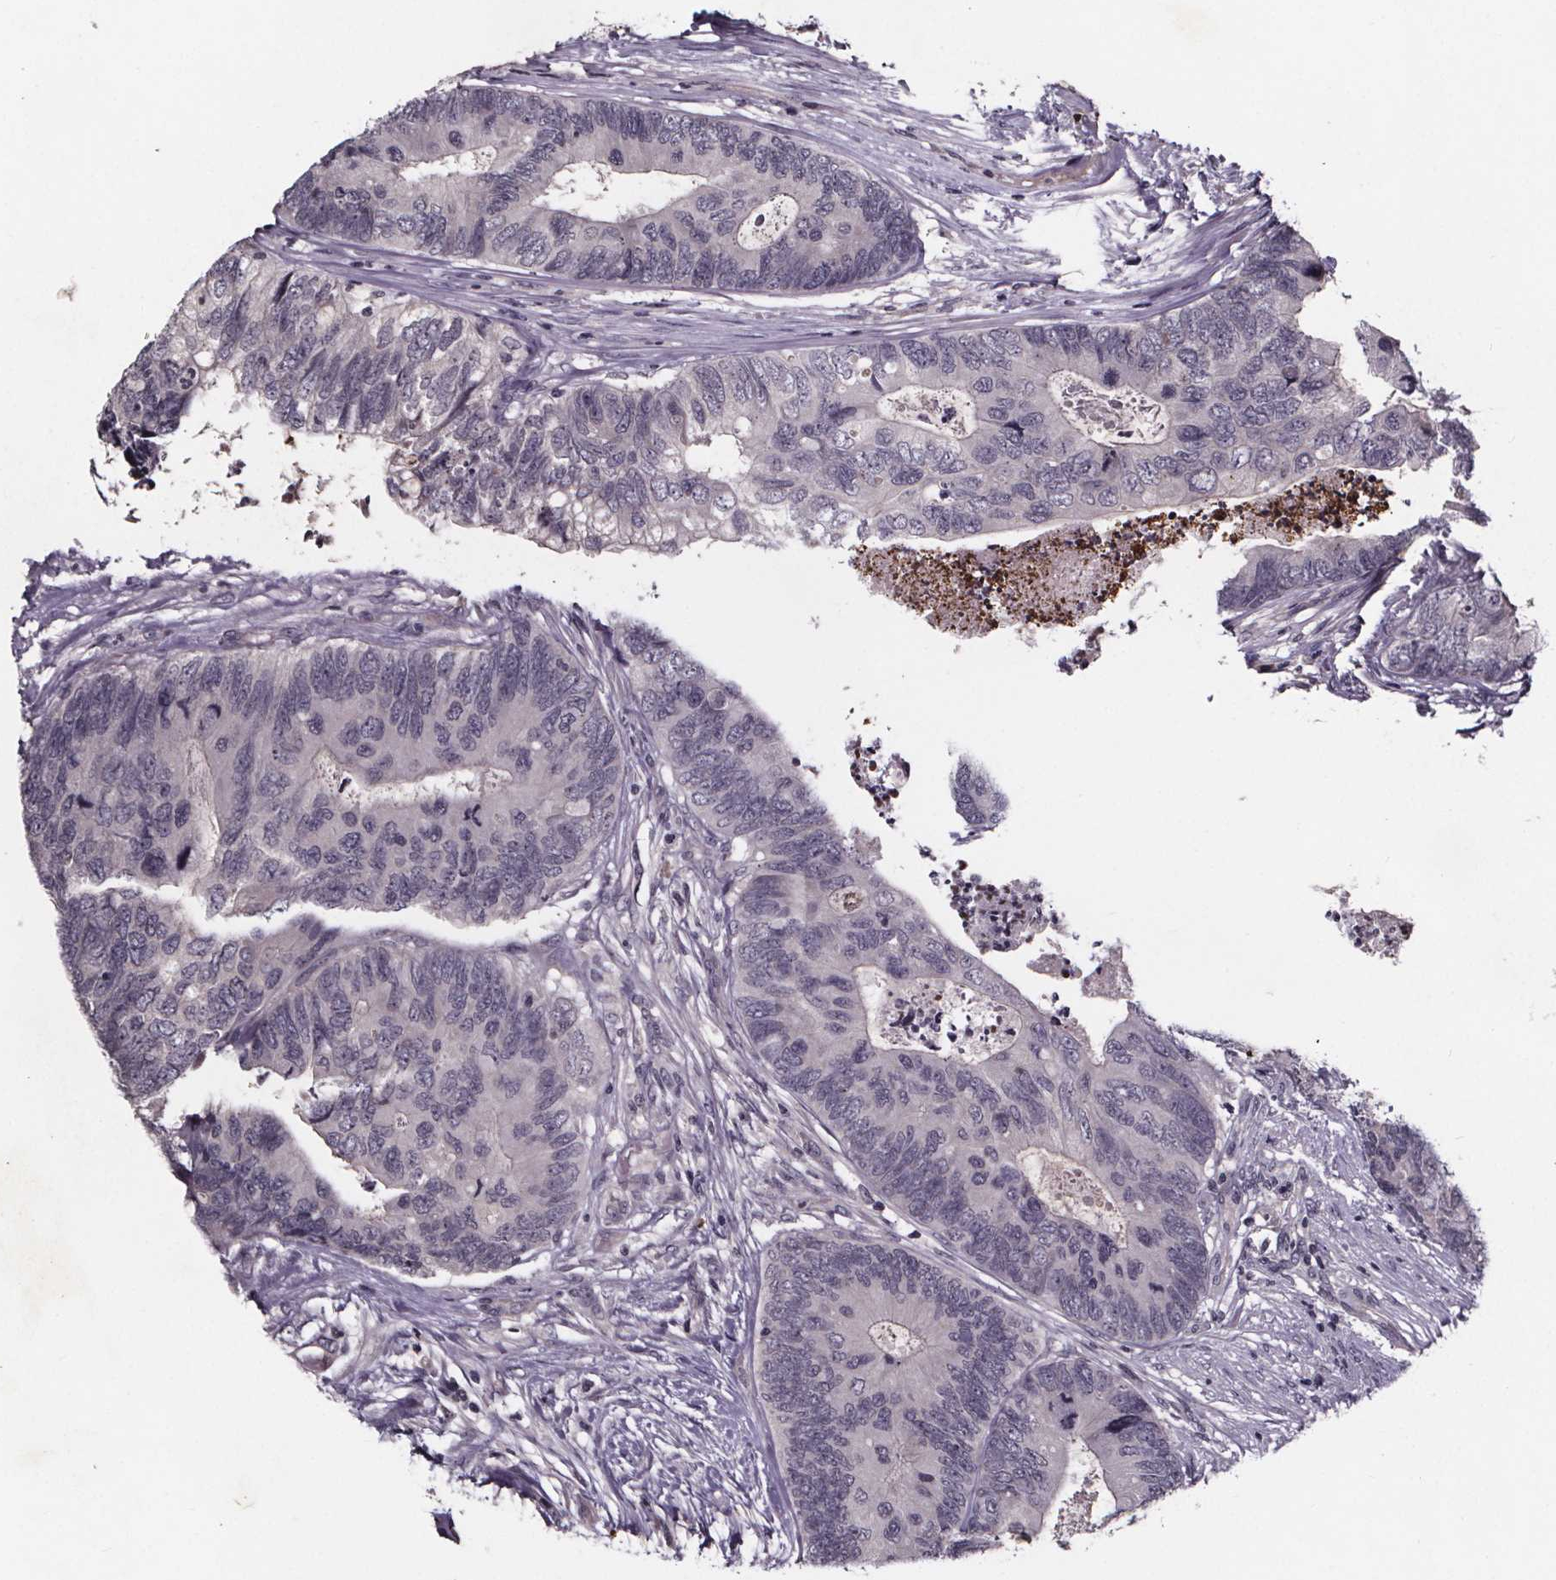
{"staining": {"intensity": "weak", "quantity": "<25%", "location": "cytoplasmic/membranous"}, "tissue": "colorectal cancer", "cell_type": "Tumor cells", "image_type": "cancer", "snomed": [{"axis": "morphology", "description": "Adenocarcinoma, NOS"}, {"axis": "topography", "description": "Colon"}], "caption": "IHC of human colorectal cancer demonstrates no staining in tumor cells. (Brightfield microscopy of DAB (3,3'-diaminobenzidine) immunohistochemistry (IHC) at high magnification).", "gene": "NPHP4", "patient": {"sex": "female", "age": 67}}